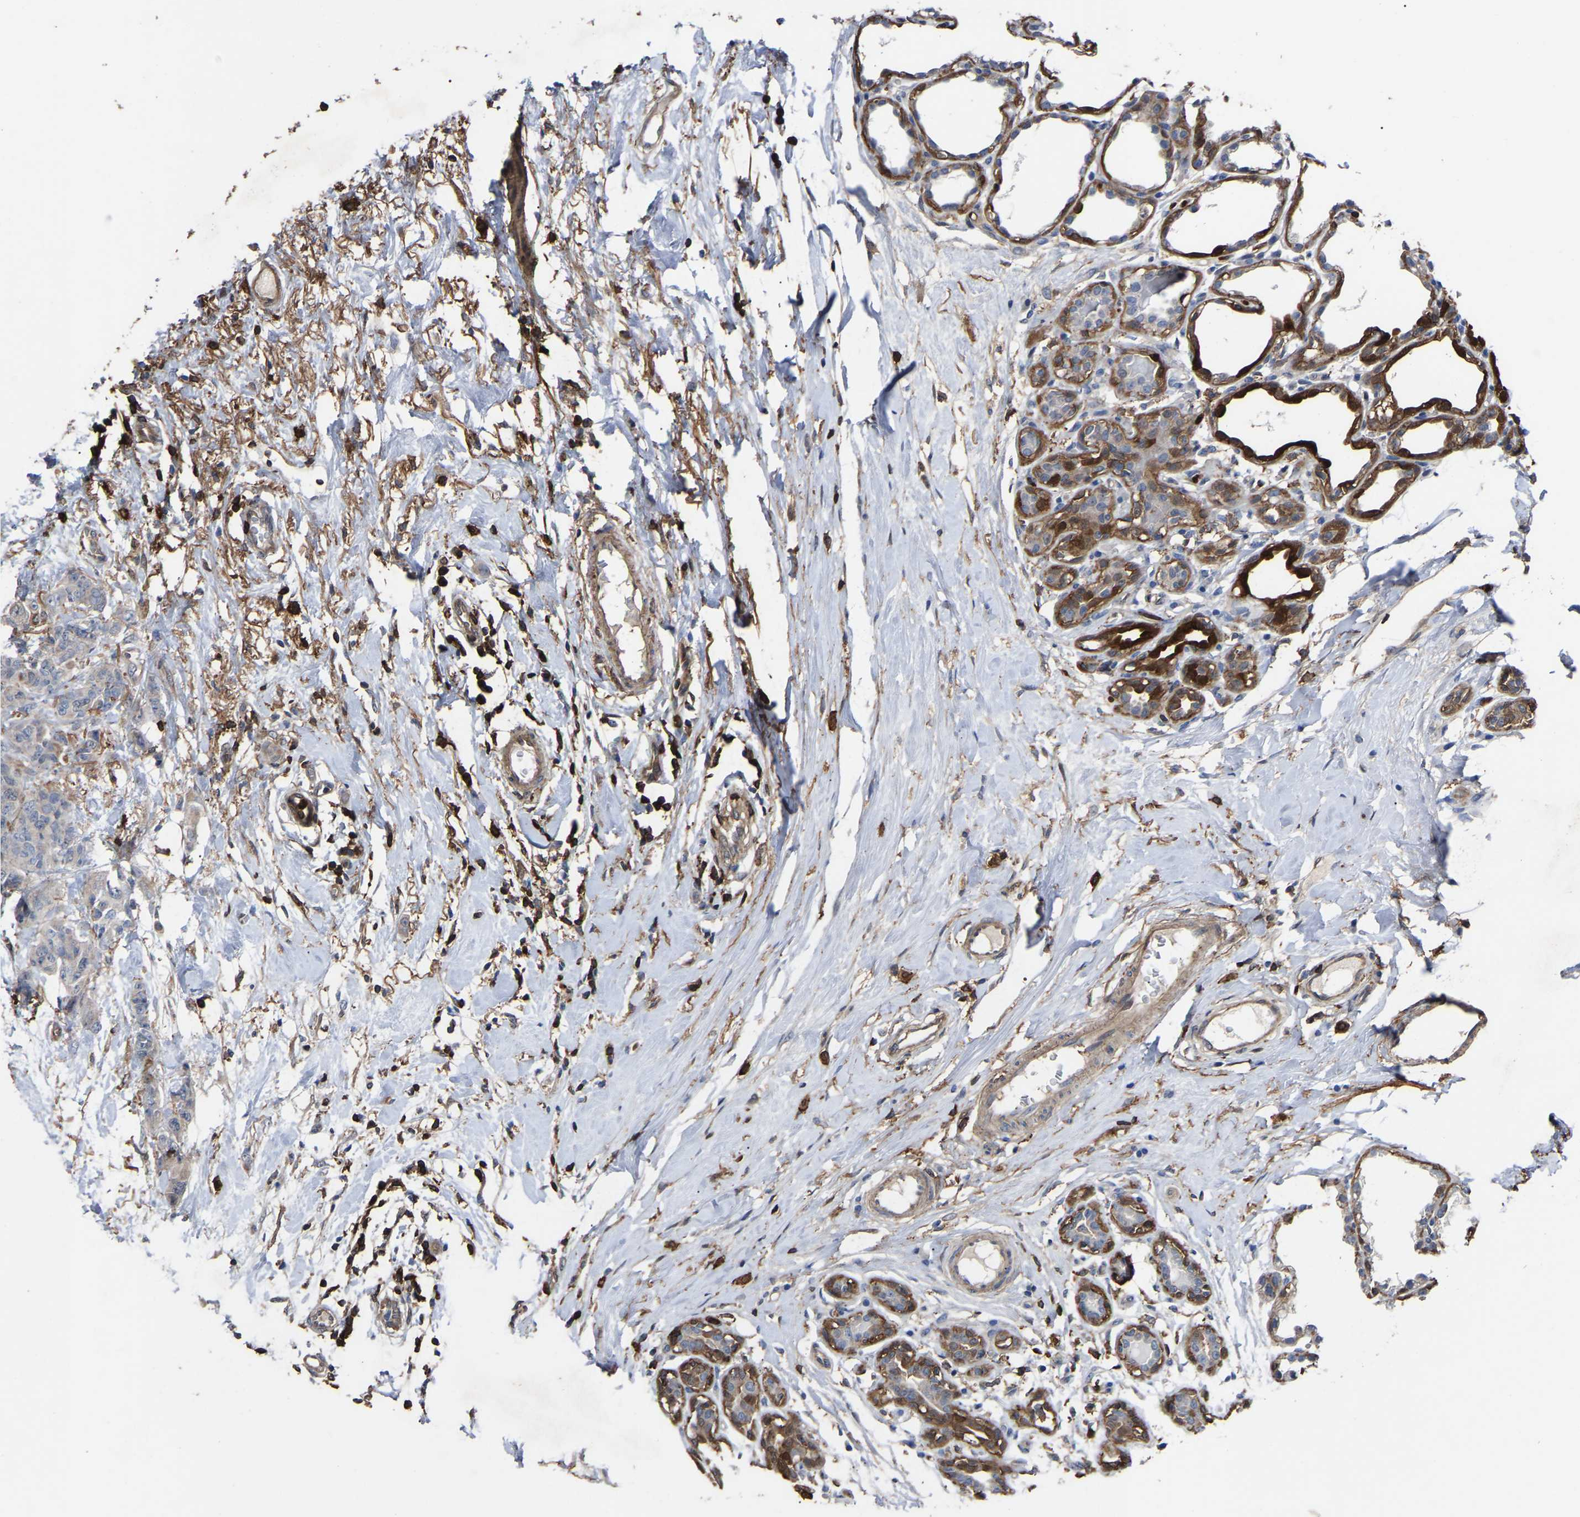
{"staining": {"intensity": "negative", "quantity": "none", "location": "none"}, "tissue": "breast cancer", "cell_type": "Tumor cells", "image_type": "cancer", "snomed": [{"axis": "morphology", "description": "Normal tissue, NOS"}, {"axis": "morphology", "description": "Duct carcinoma"}, {"axis": "topography", "description": "Breast"}], "caption": "The photomicrograph displays no significant positivity in tumor cells of breast cancer.", "gene": "CIT", "patient": {"sex": "female", "age": 40}}